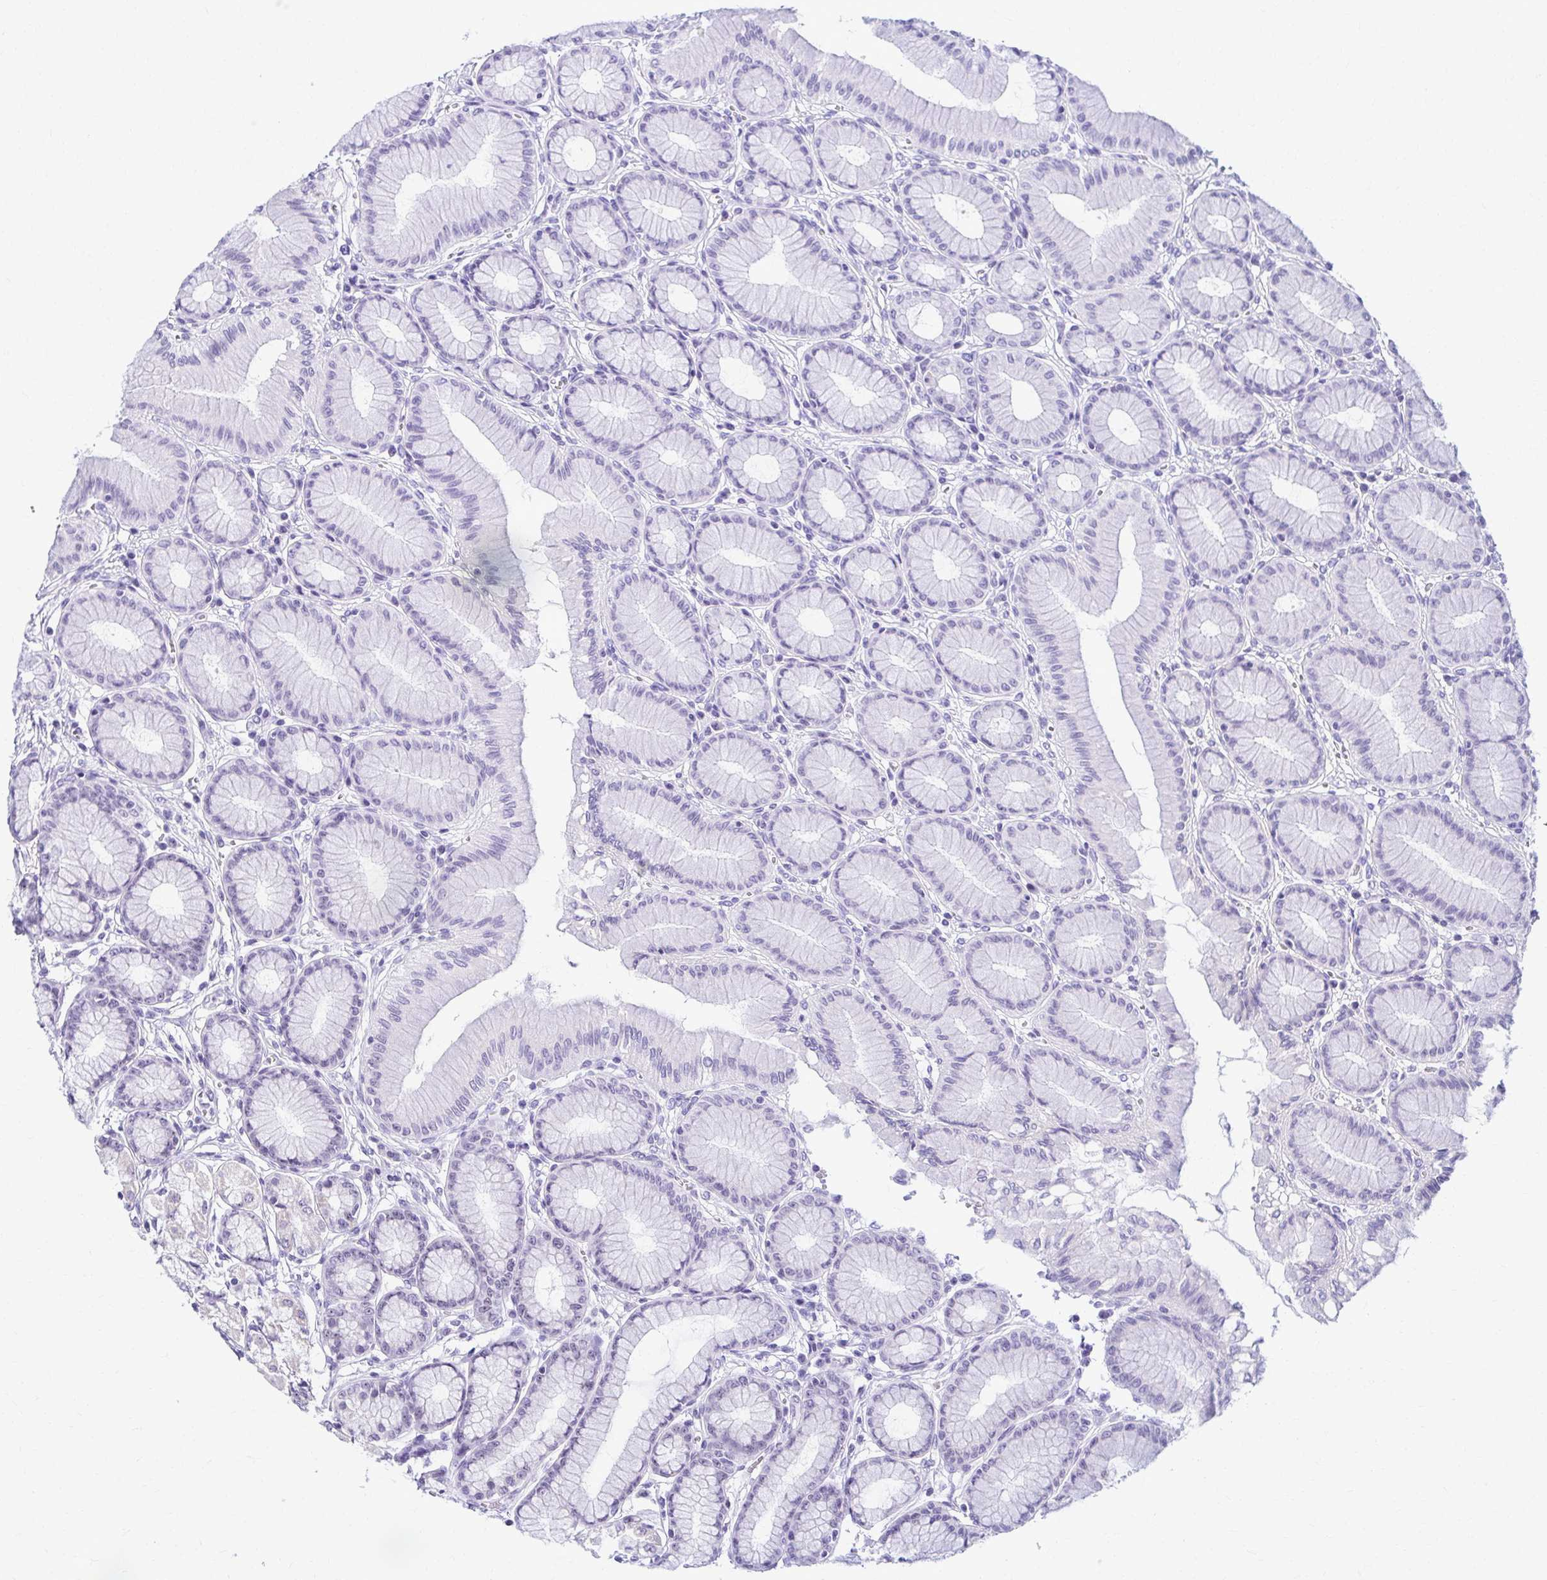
{"staining": {"intensity": "moderate", "quantity": "<25%", "location": "cytoplasmic/membranous"}, "tissue": "stomach", "cell_type": "Glandular cells", "image_type": "normal", "snomed": [{"axis": "morphology", "description": "Normal tissue, NOS"}, {"axis": "topography", "description": "Stomach"}, {"axis": "topography", "description": "Stomach, lower"}], "caption": "Immunohistochemistry micrograph of unremarkable stomach stained for a protein (brown), which shows low levels of moderate cytoplasmic/membranous staining in about <25% of glandular cells.", "gene": "NIFK", "patient": {"sex": "male", "age": 76}}